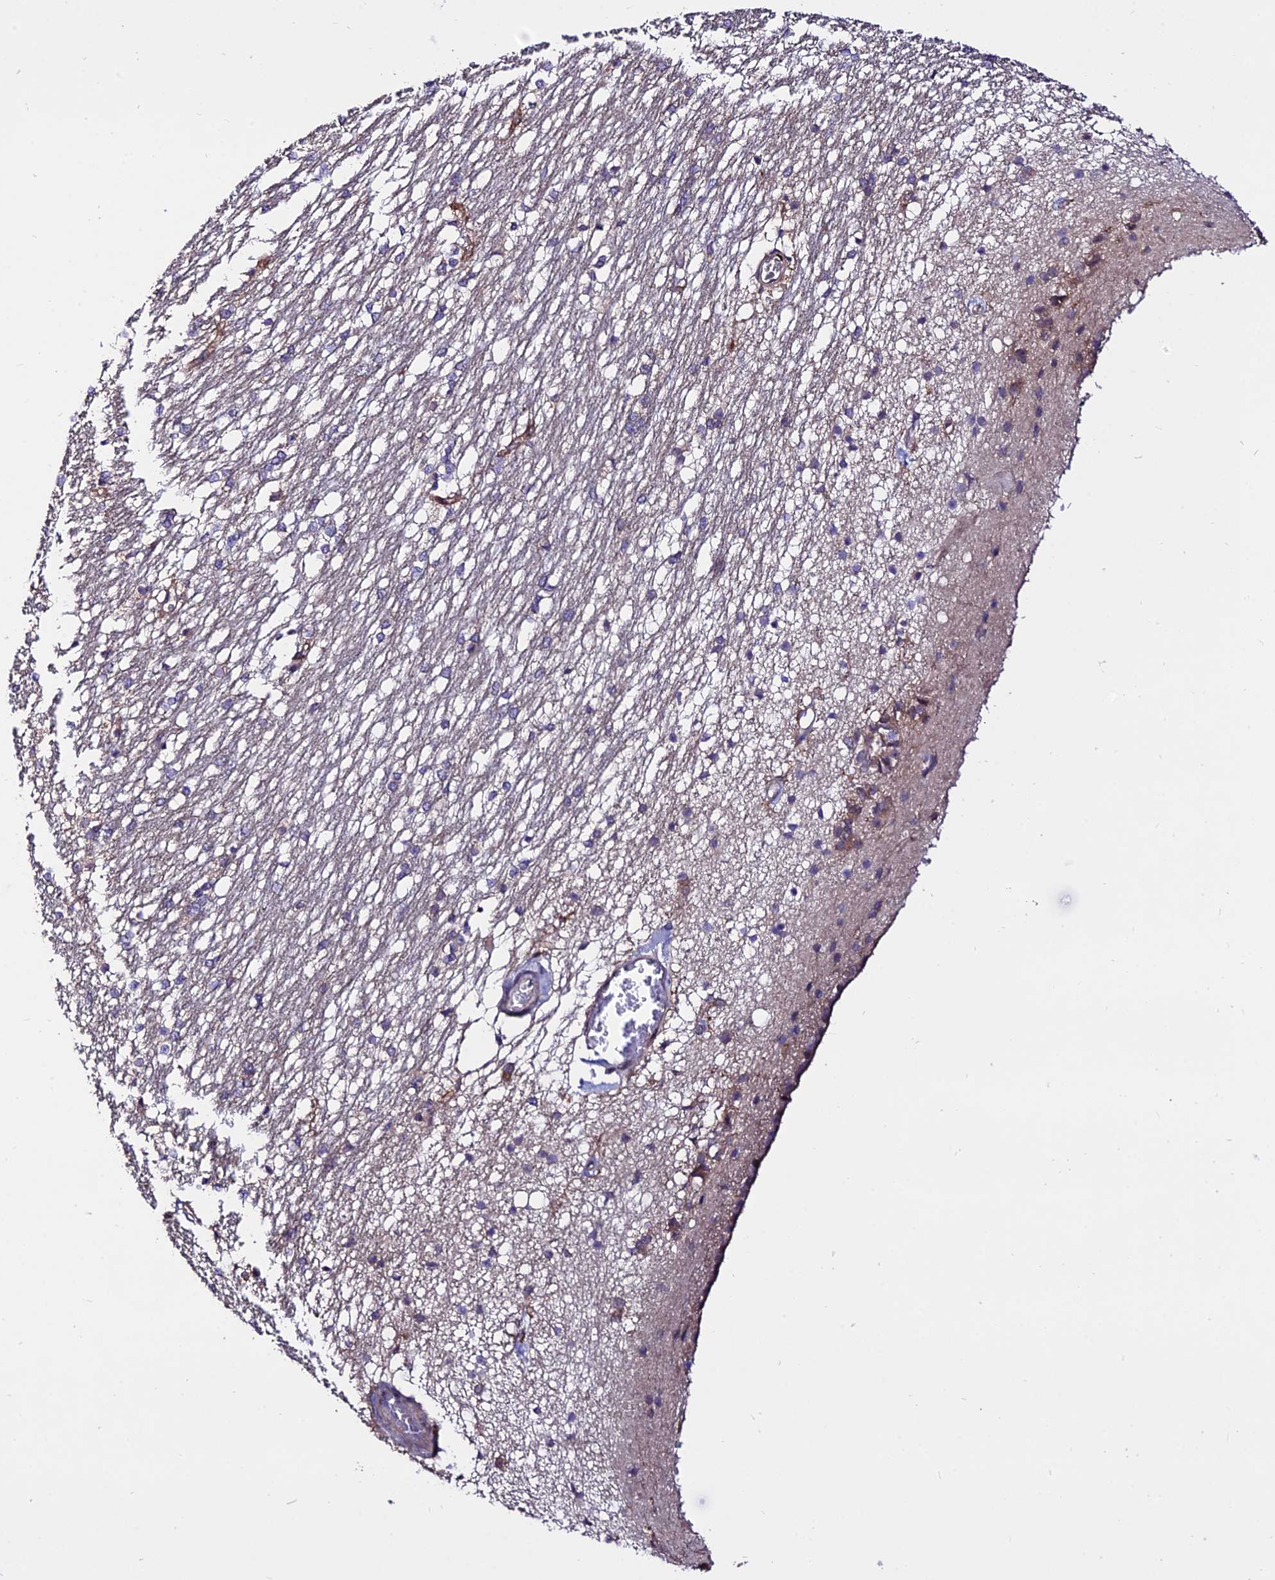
{"staining": {"intensity": "weak", "quantity": "<25%", "location": "cytoplasmic/membranous"}, "tissue": "caudate", "cell_type": "Glial cells", "image_type": "normal", "snomed": [{"axis": "morphology", "description": "Normal tissue, NOS"}, {"axis": "topography", "description": "Lateral ventricle wall"}], "caption": "A photomicrograph of caudate stained for a protein shows no brown staining in glial cells. (DAB immunohistochemistry (IHC) visualized using brightfield microscopy, high magnification).", "gene": "CDC37L1", "patient": {"sex": "female", "age": 19}}